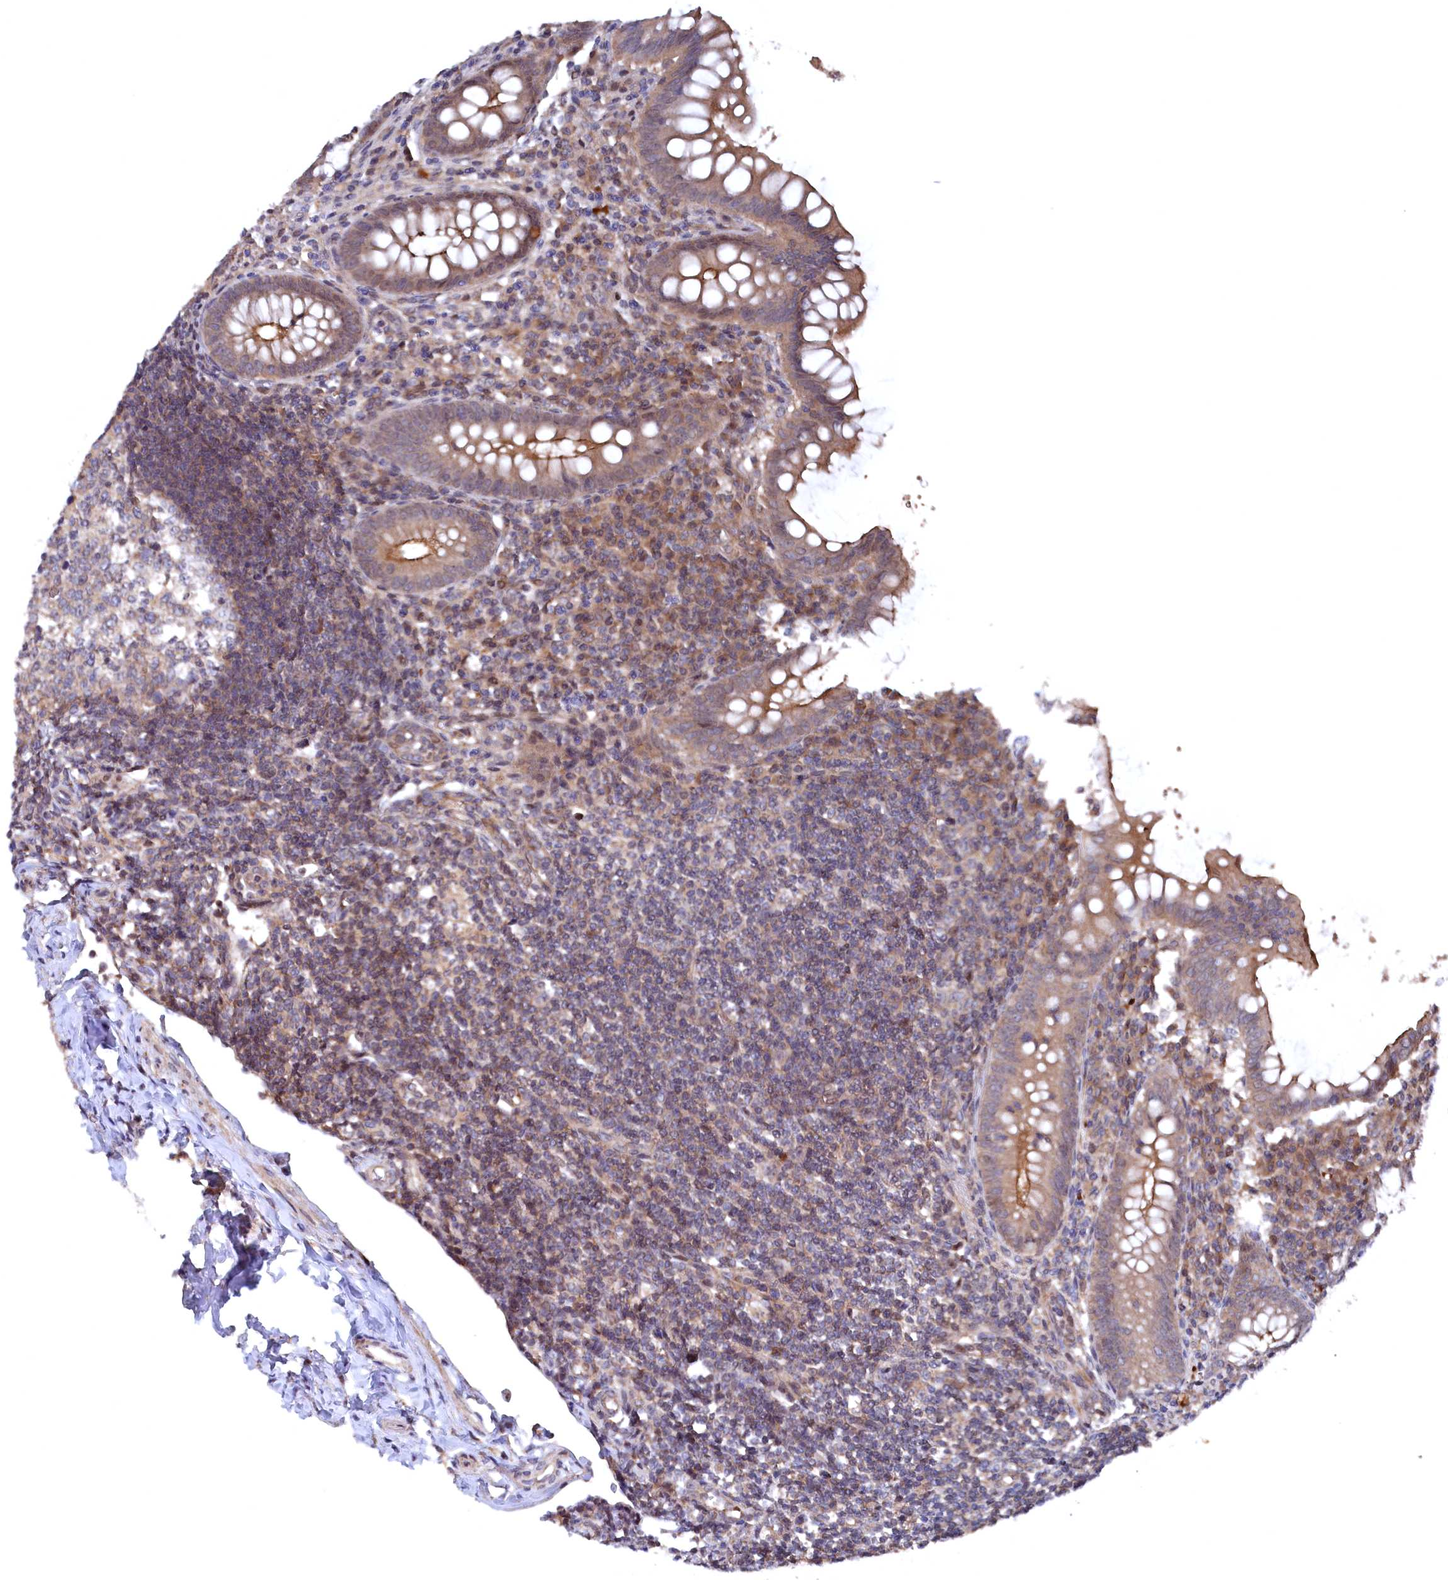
{"staining": {"intensity": "moderate", "quantity": ">75%", "location": "cytoplasmic/membranous"}, "tissue": "appendix", "cell_type": "Glandular cells", "image_type": "normal", "snomed": [{"axis": "morphology", "description": "Normal tissue, NOS"}, {"axis": "topography", "description": "Appendix"}], "caption": "Benign appendix was stained to show a protein in brown. There is medium levels of moderate cytoplasmic/membranous staining in about >75% of glandular cells. Using DAB (brown) and hematoxylin (blue) stains, captured at high magnification using brightfield microscopy.", "gene": "TMC5", "patient": {"sex": "female", "age": 33}}